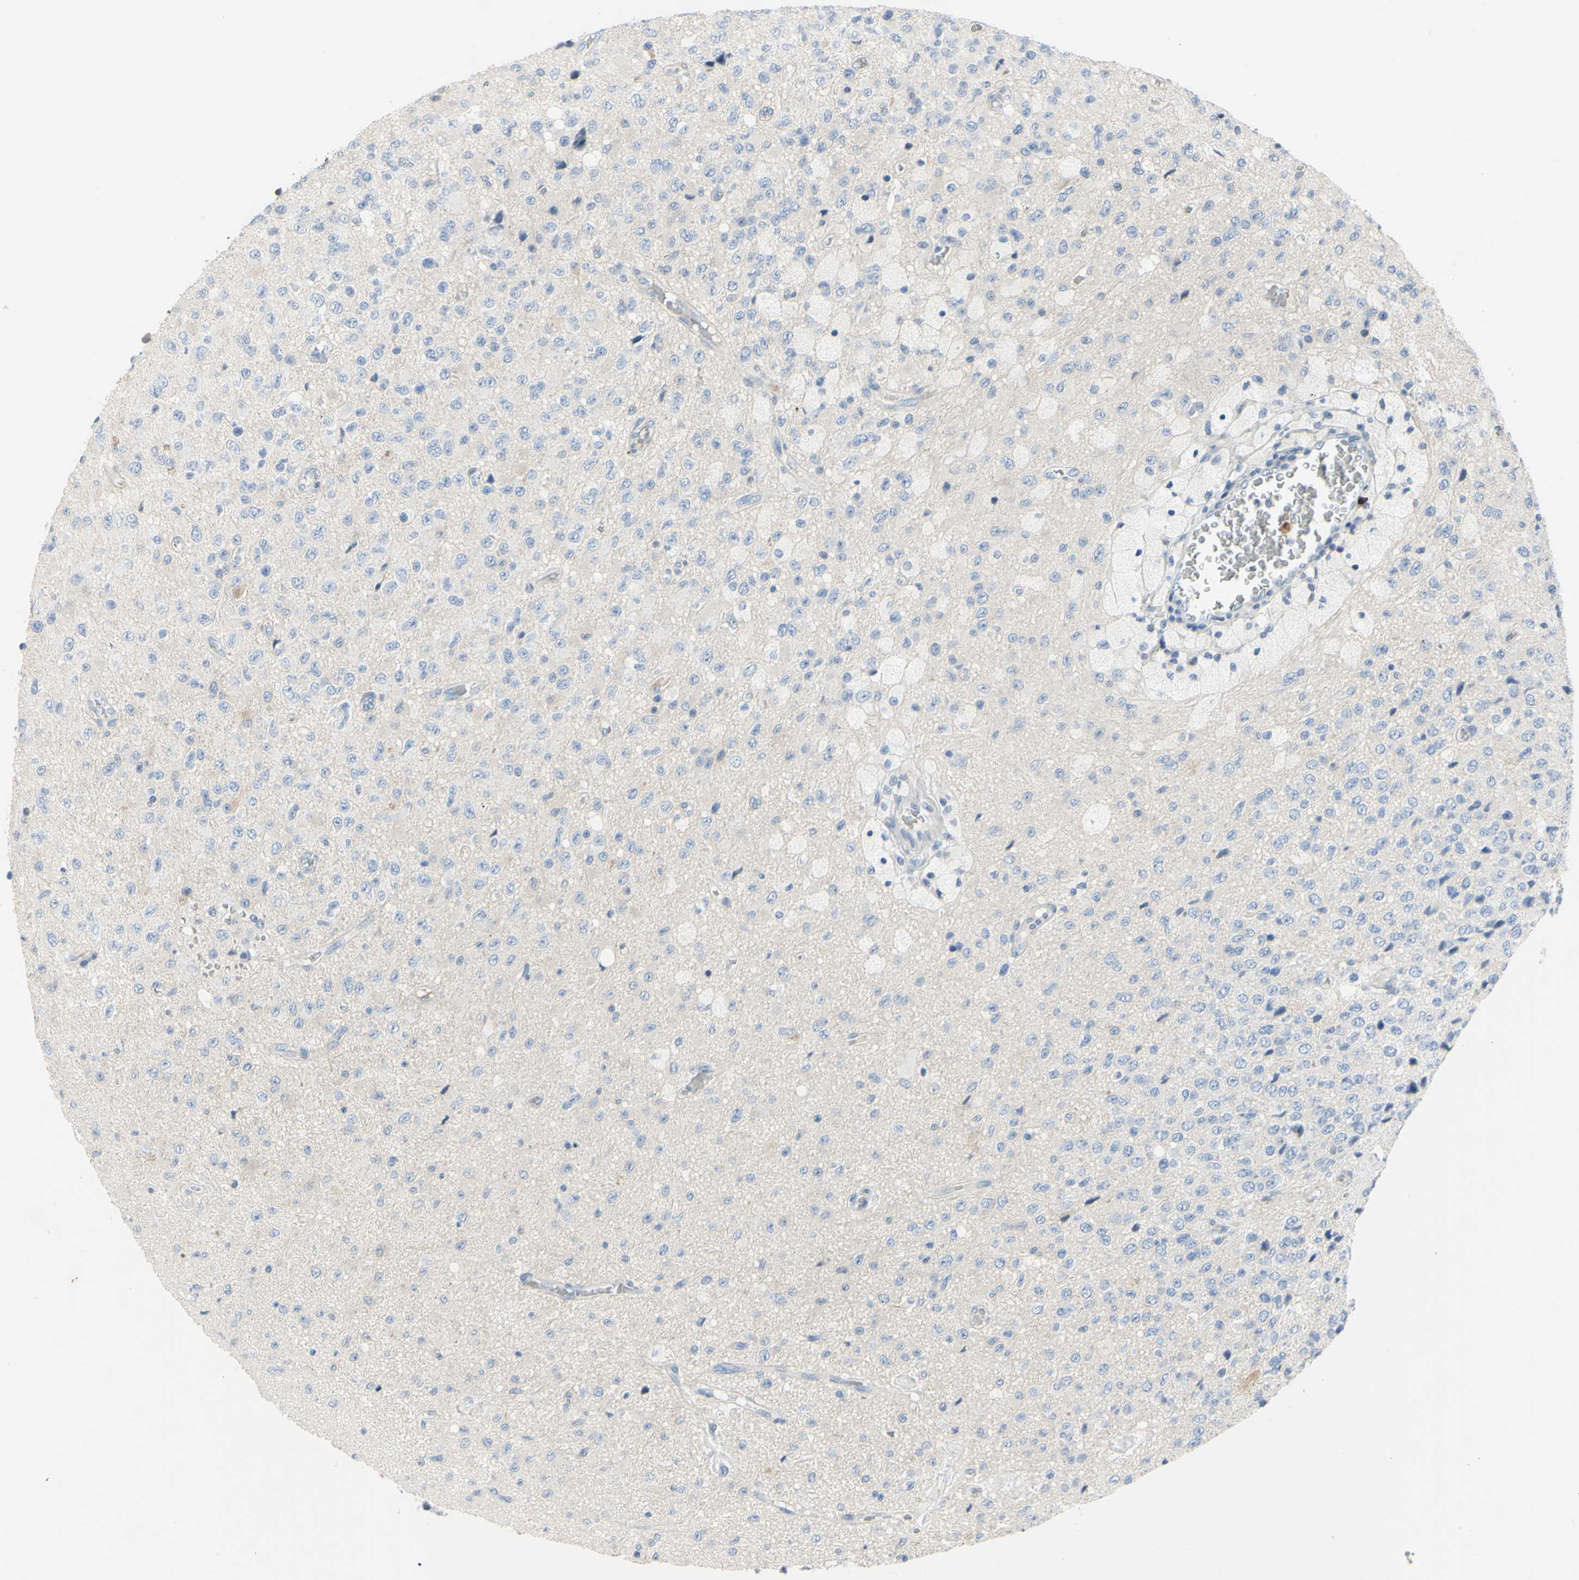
{"staining": {"intensity": "negative", "quantity": "none", "location": "none"}, "tissue": "glioma", "cell_type": "Tumor cells", "image_type": "cancer", "snomed": [{"axis": "morphology", "description": "Glioma, malignant, High grade"}, {"axis": "topography", "description": "pancreas cauda"}], "caption": "Immunohistochemistry of human malignant high-grade glioma shows no staining in tumor cells.", "gene": "MUC1", "patient": {"sex": "male", "age": 60}}